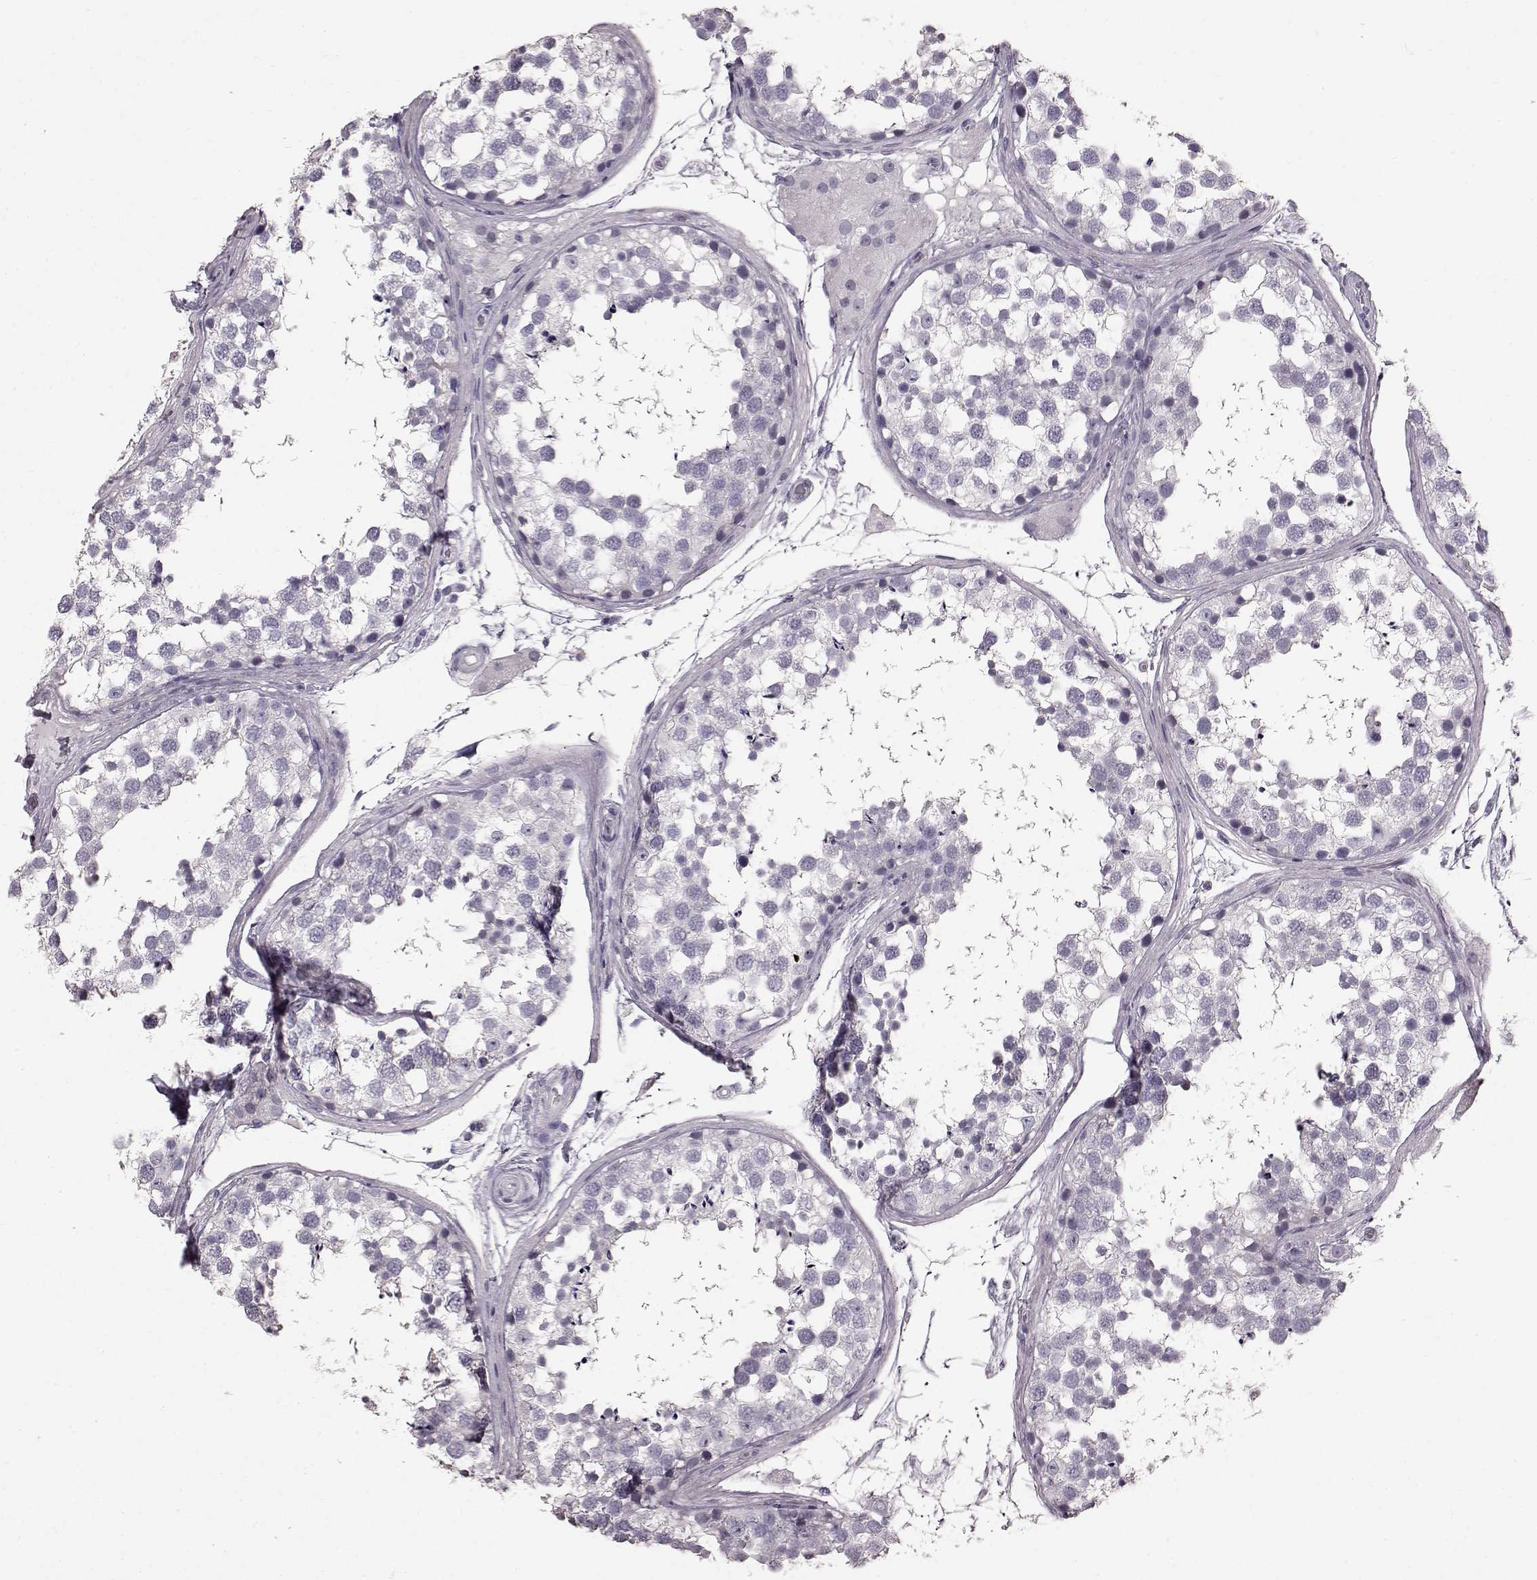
{"staining": {"intensity": "negative", "quantity": "none", "location": "none"}, "tissue": "testis", "cell_type": "Cells in seminiferous ducts", "image_type": "normal", "snomed": [{"axis": "morphology", "description": "Normal tissue, NOS"}, {"axis": "morphology", "description": "Seminoma, NOS"}, {"axis": "topography", "description": "Testis"}], "caption": "DAB (3,3'-diaminobenzidine) immunohistochemical staining of unremarkable human testis shows no significant expression in cells in seminiferous ducts.", "gene": "FUT4", "patient": {"sex": "male", "age": 65}}